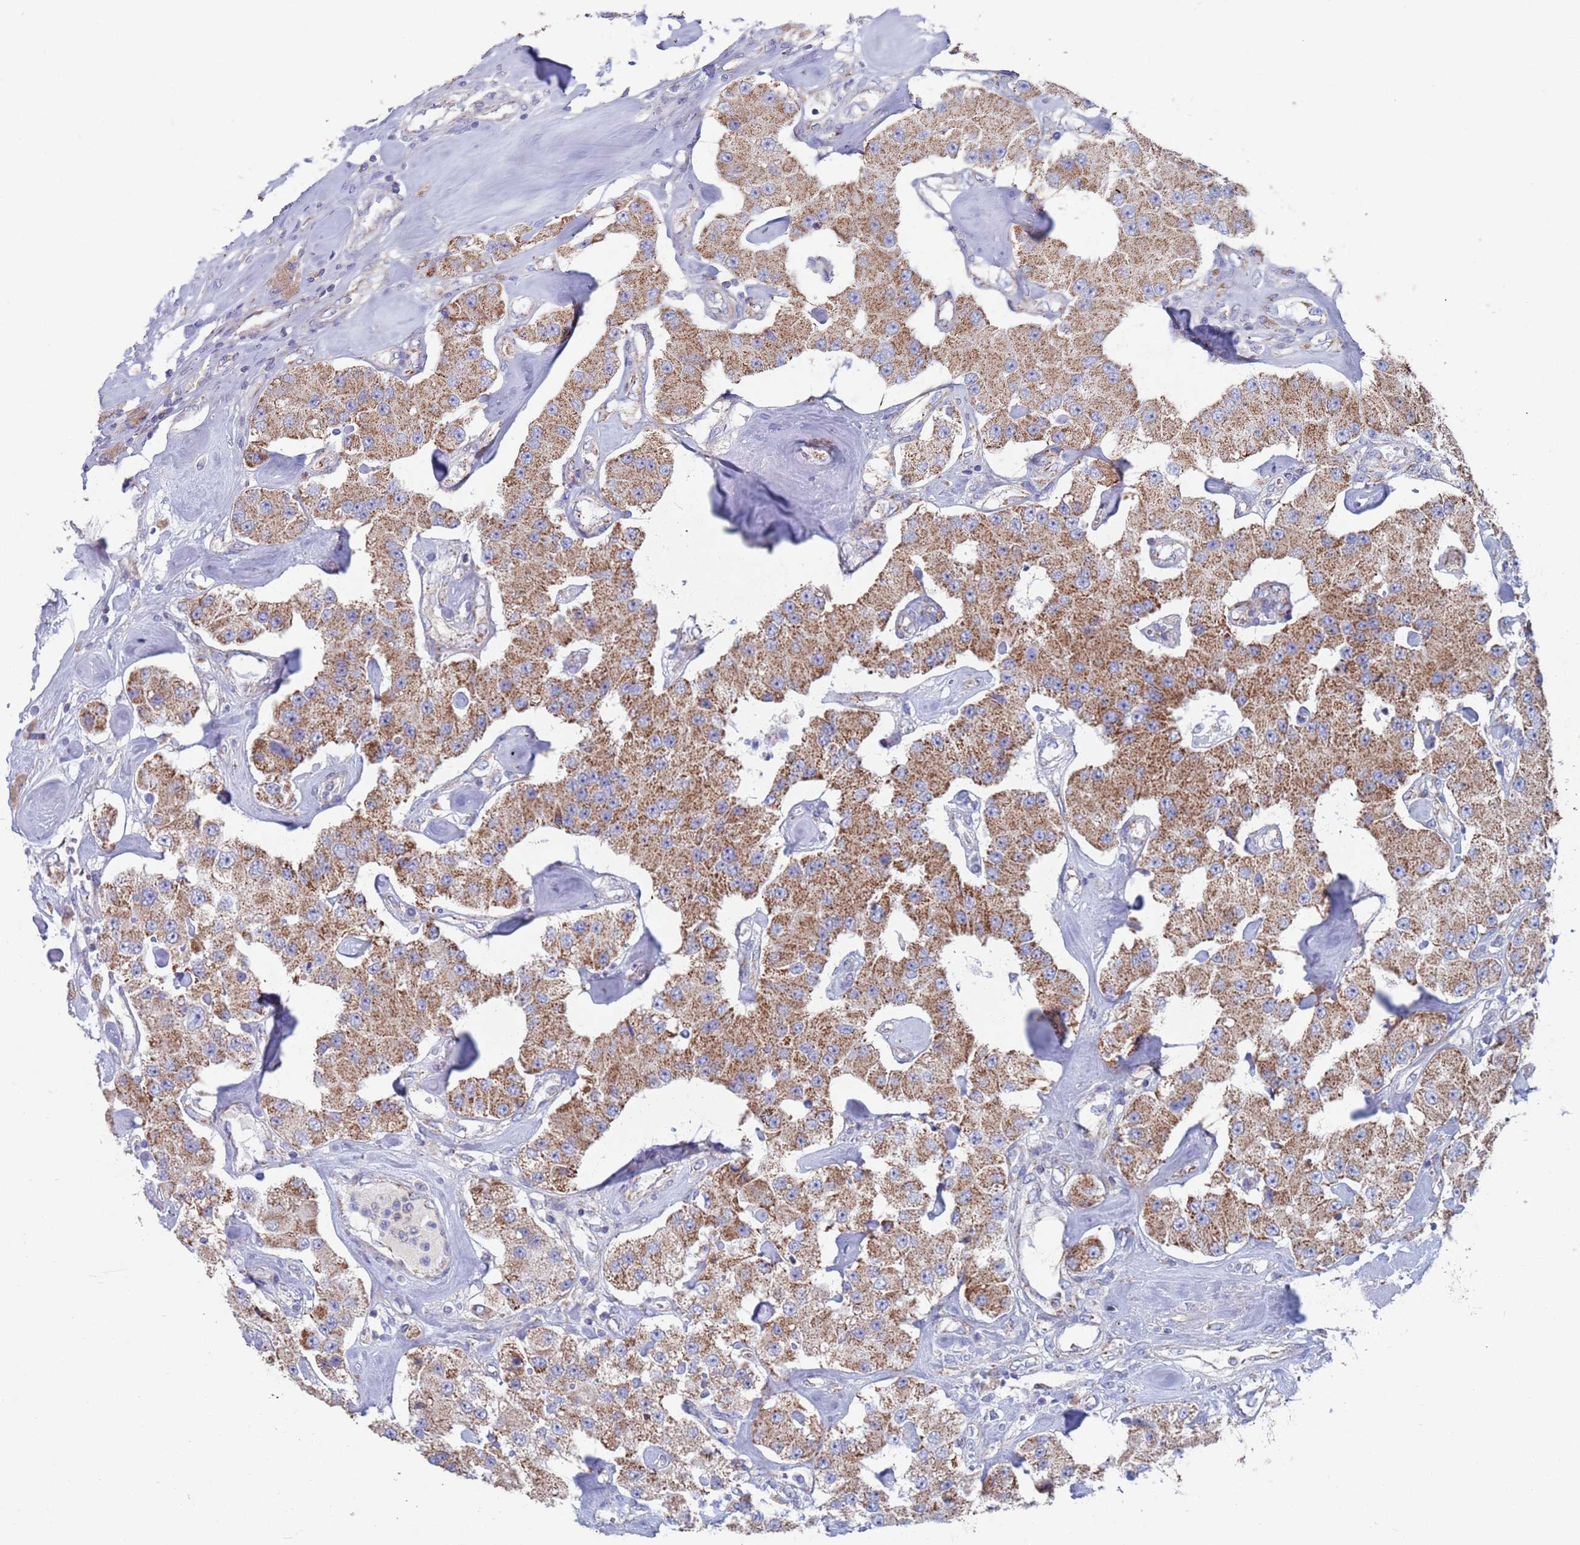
{"staining": {"intensity": "moderate", "quantity": ">75%", "location": "cytoplasmic/membranous"}, "tissue": "carcinoid", "cell_type": "Tumor cells", "image_type": "cancer", "snomed": [{"axis": "morphology", "description": "Carcinoid, malignant, NOS"}, {"axis": "topography", "description": "Pancreas"}], "caption": "High-power microscopy captured an immunohistochemistry photomicrograph of carcinoid, revealing moderate cytoplasmic/membranous expression in about >75% of tumor cells.", "gene": "MRPL22", "patient": {"sex": "male", "age": 41}}